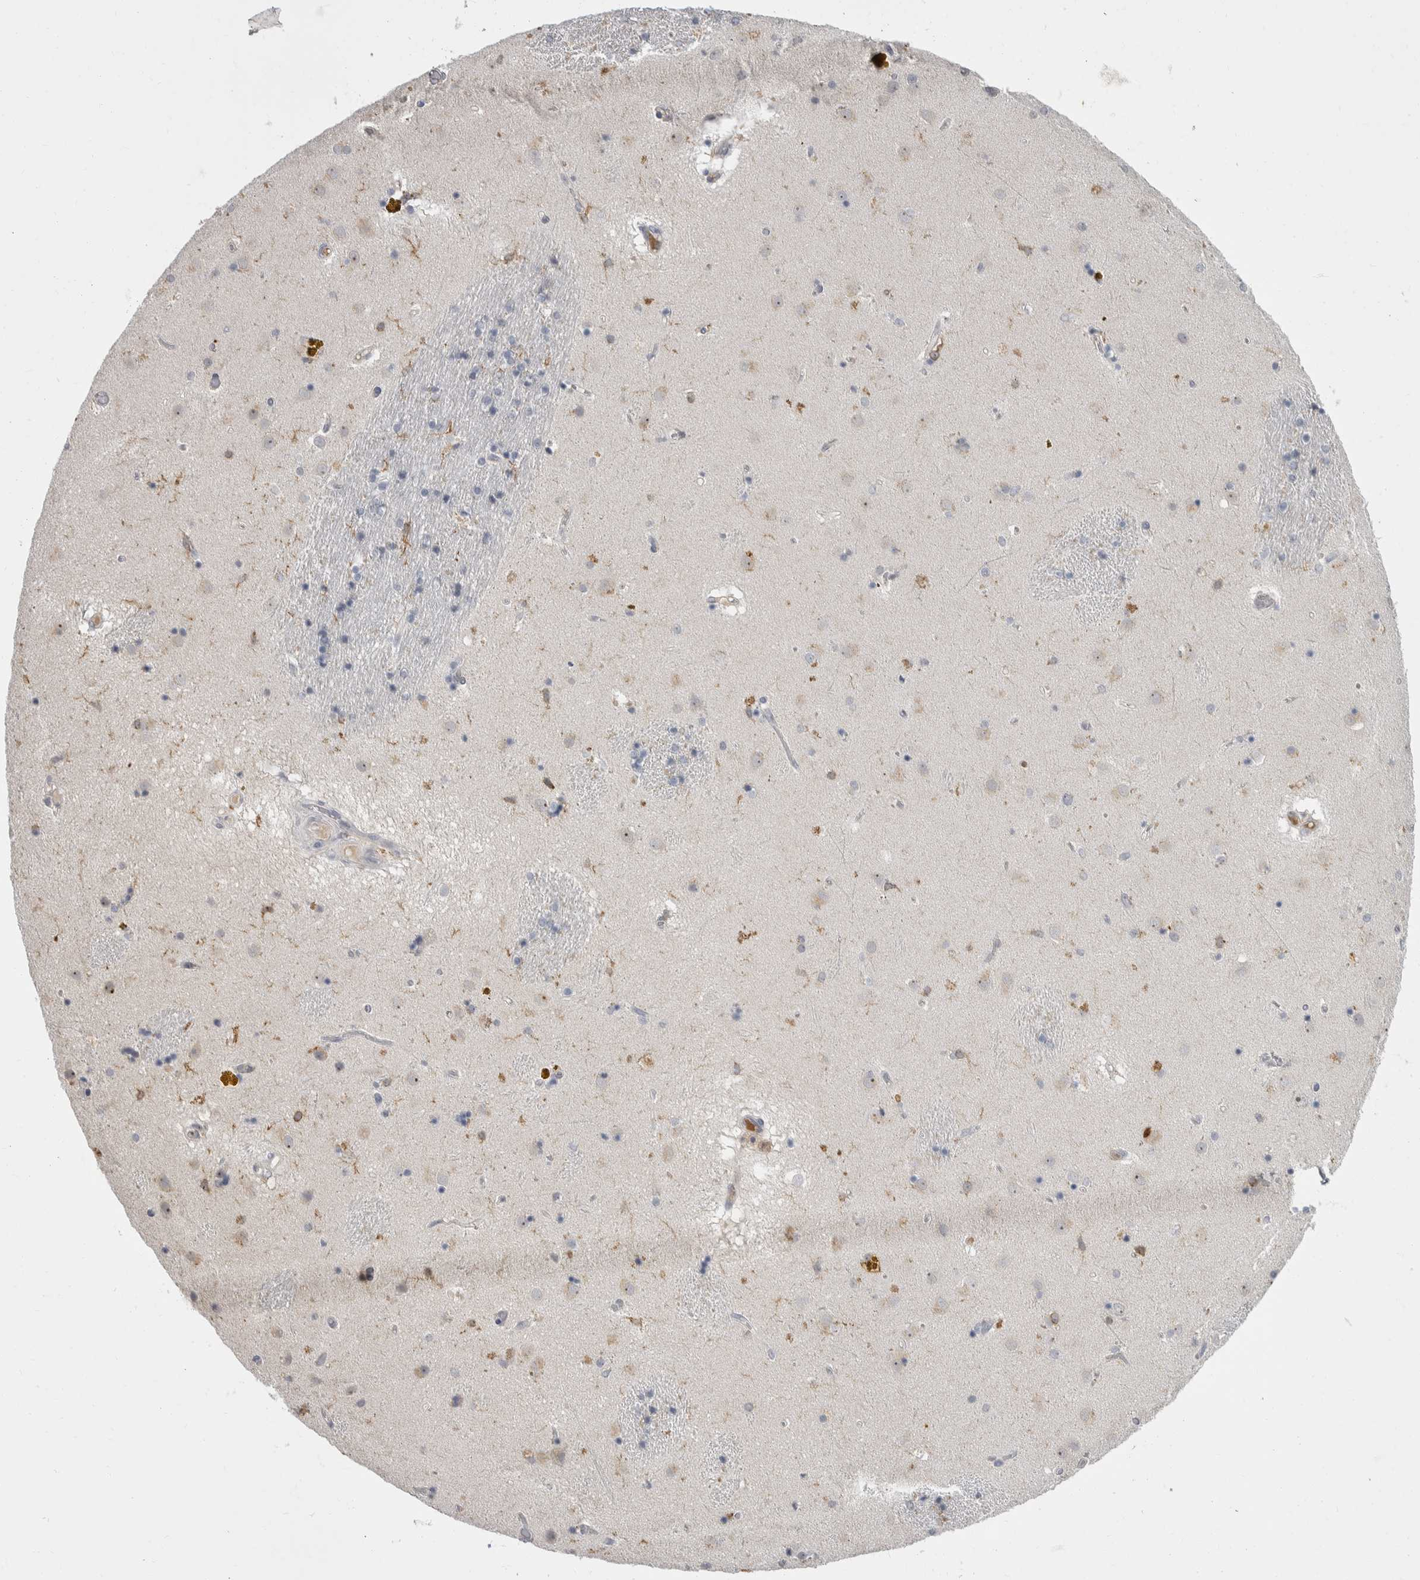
{"staining": {"intensity": "moderate", "quantity": "<25%", "location": "cytoplasmic/membranous"}, "tissue": "caudate", "cell_type": "Glial cells", "image_type": "normal", "snomed": [{"axis": "morphology", "description": "Normal tissue, NOS"}, {"axis": "topography", "description": "Lateral ventricle wall"}], "caption": "Immunohistochemistry (IHC) of normal human caudate displays low levels of moderate cytoplasmic/membranous expression in about <25% of glial cells.", "gene": "CEP295NL", "patient": {"sex": "male", "age": 70}}